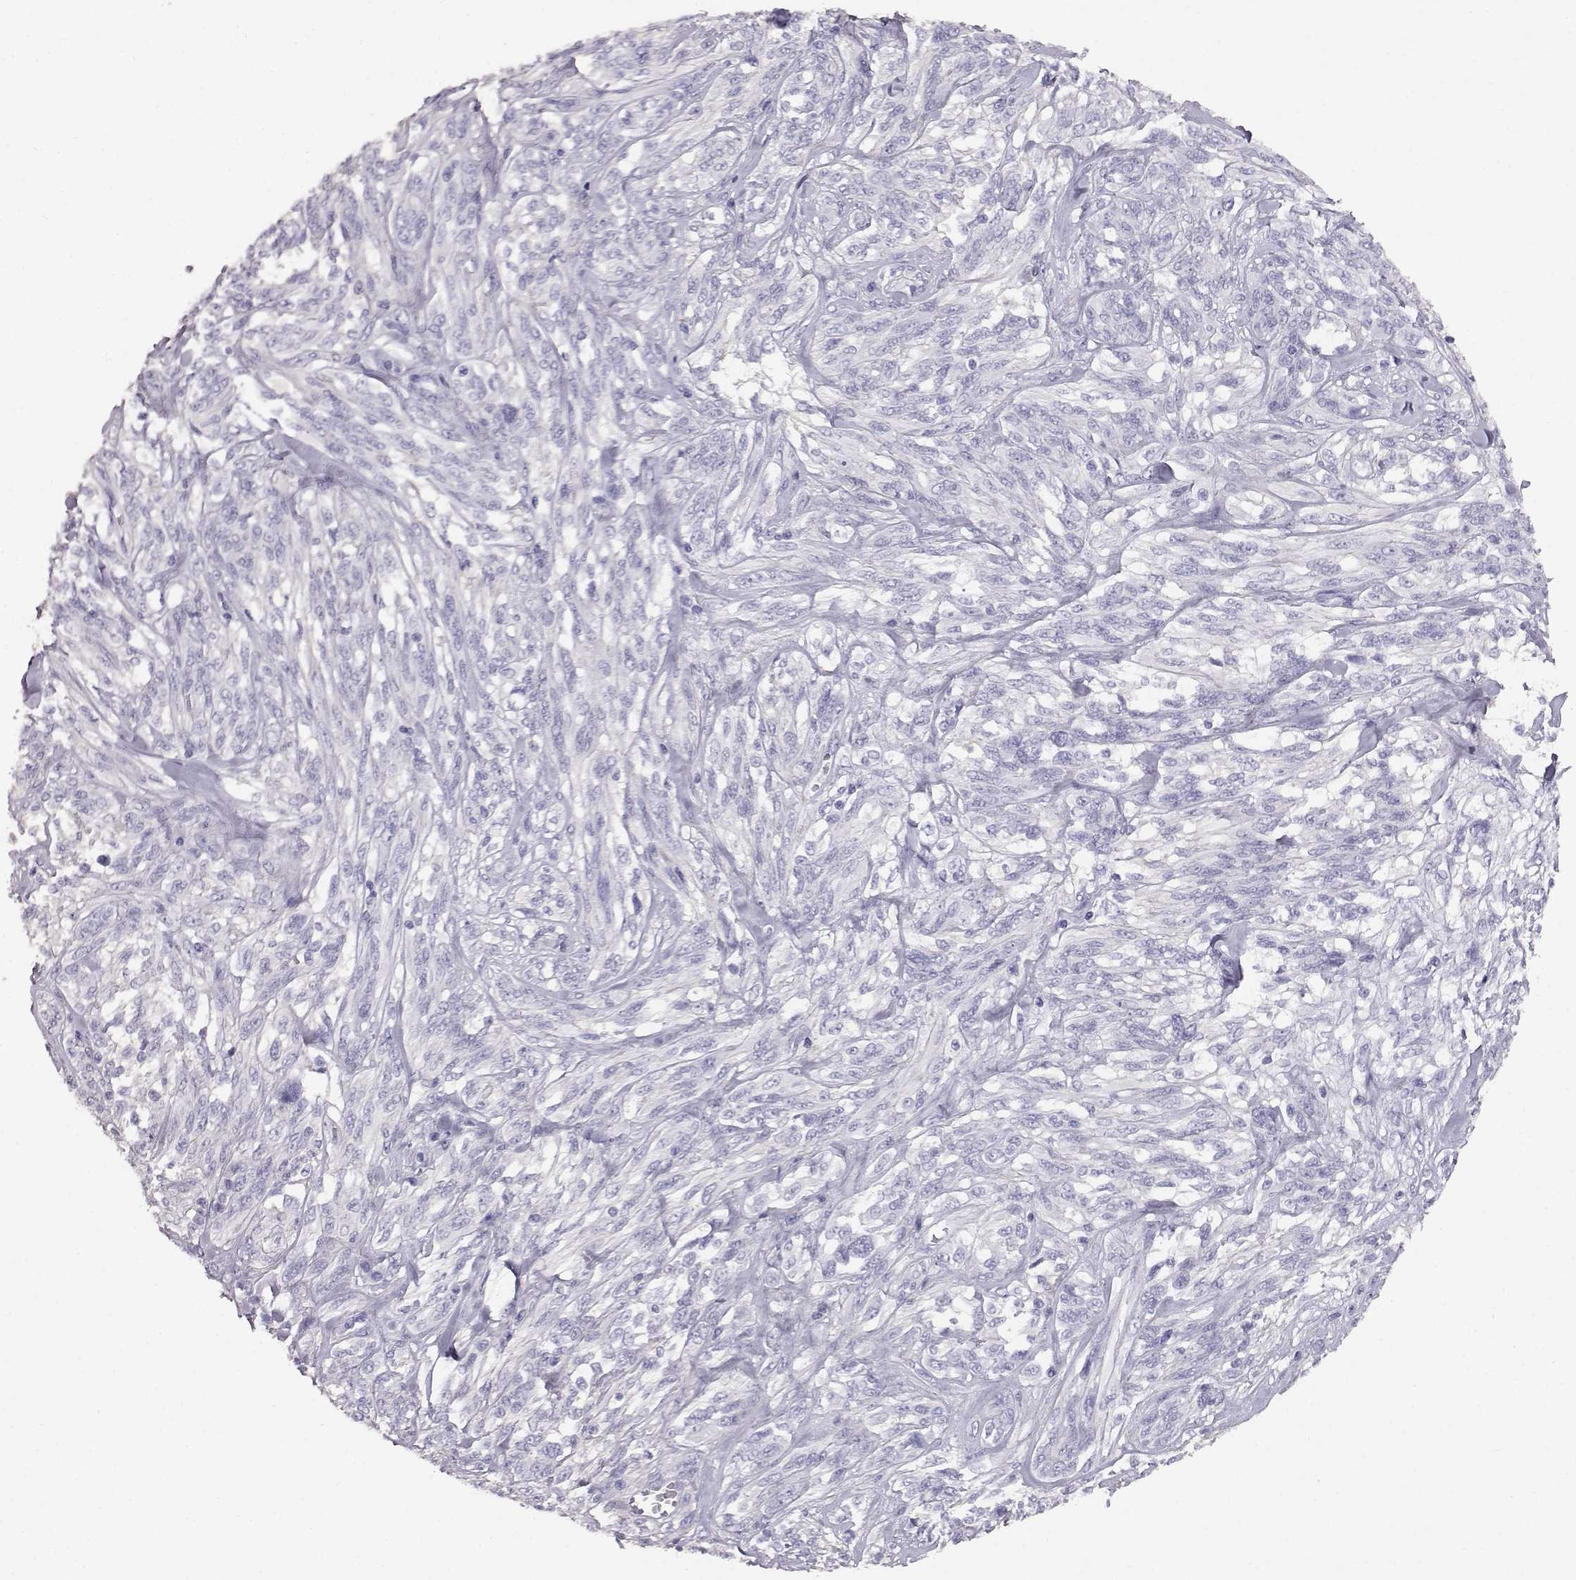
{"staining": {"intensity": "negative", "quantity": "none", "location": "none"}, "tissue": "melanoma", "cell_type": "Tumor cells", "image_type": "cancer", "snomed": [{"axis": "morphology", "description": "Malignant melanoma, NOS"}, {"axis": "topography", "description": "Skin"}], "caption": "The micrograph demonstrates no significant staining in tumor cells of melanoma. Nuclei are stained in blue.", "gene": "AKR1B1", "patient": {"sex": "female", "age": 91}}